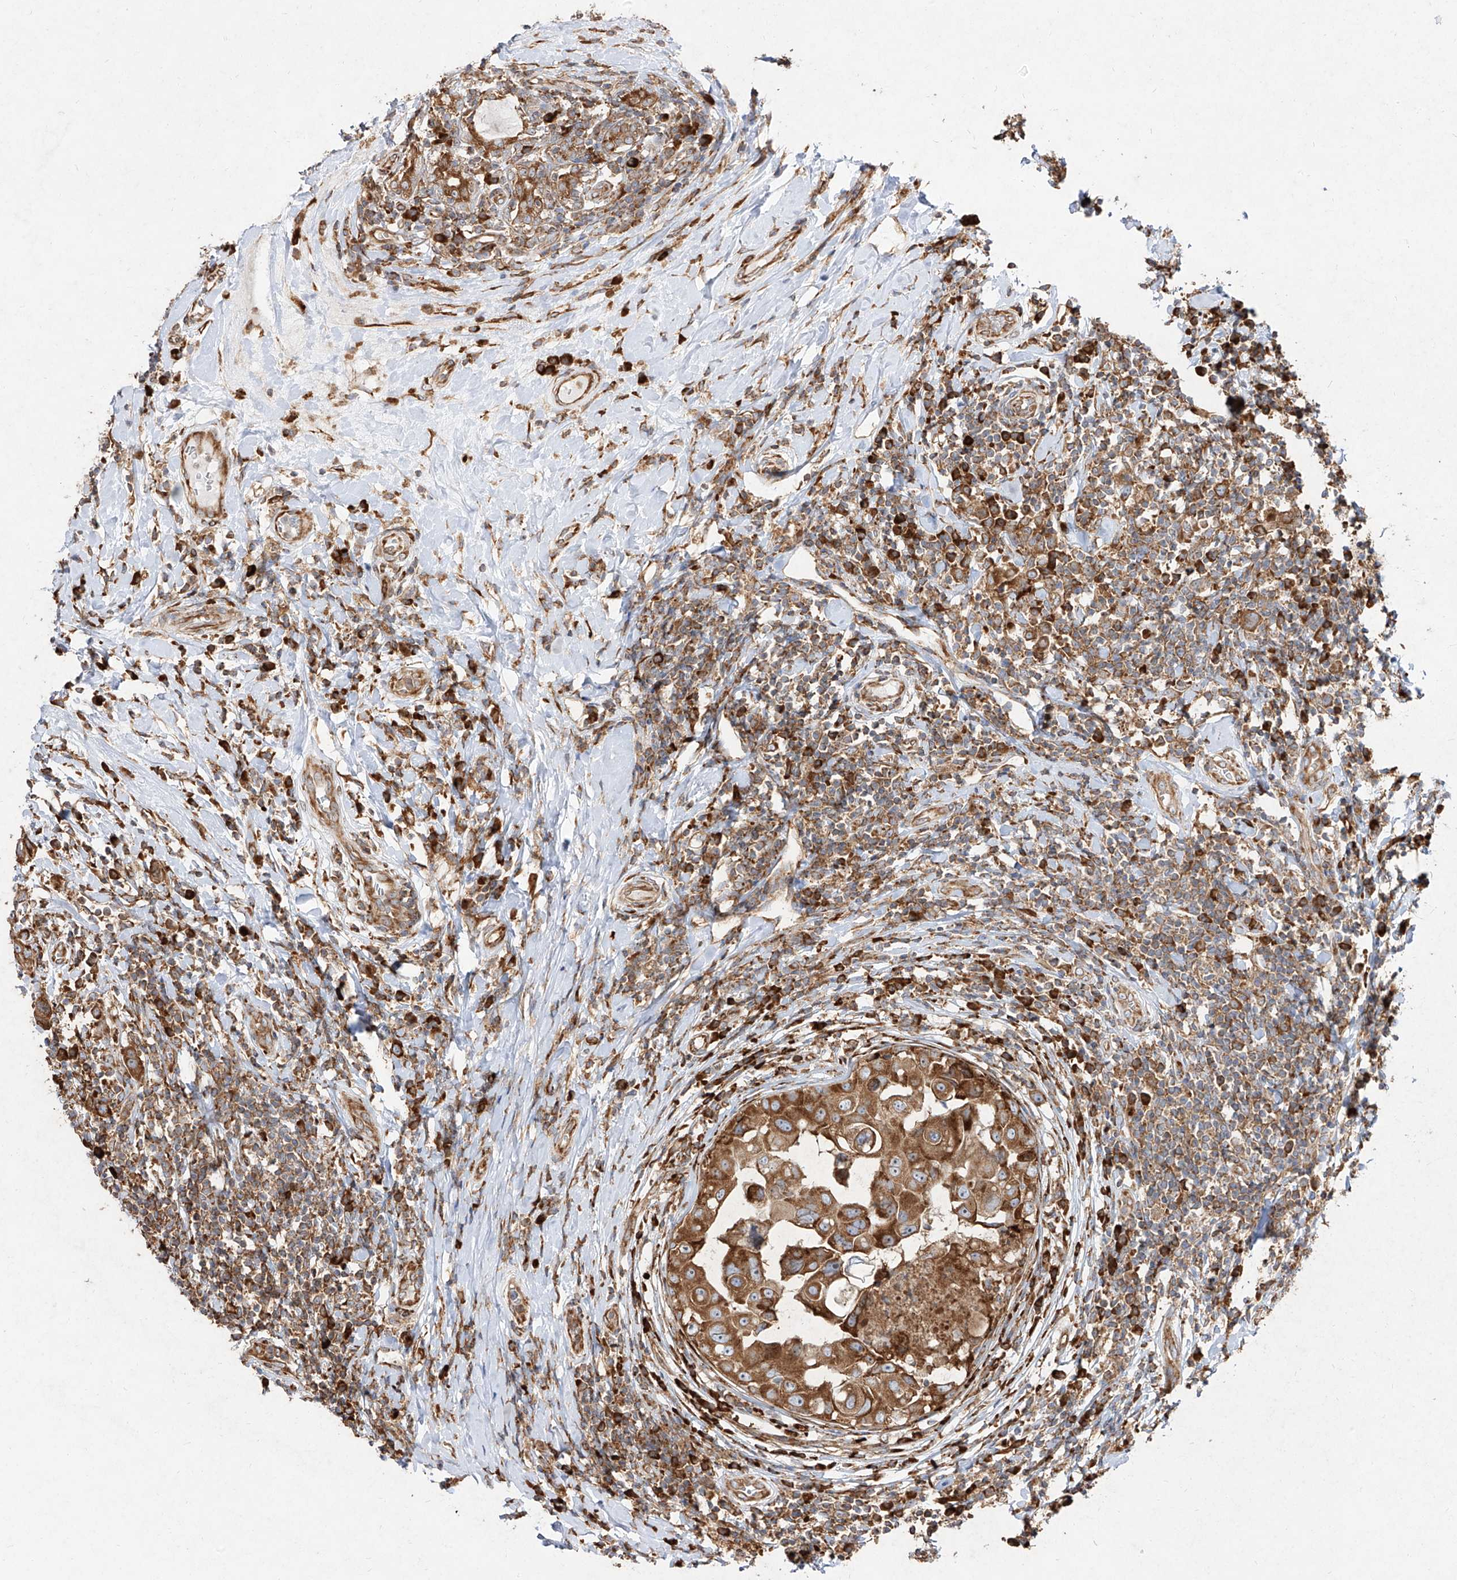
{"staining": {"intensity": "strong", "quantity": ">75%", "location": "cytoplasmic/membranous"}, "tissue": "breast cancer", "cell_type": "Tumor cells", "image_type": "cancer", "snomed": [{"axis": "morphology", "description": "Duct carcinoma"}, {"axis": "topography", "description": "Breast"}], "caption": "Human intraductal carcinoma (breast) stained with a protein marker shows strong staining in tumor cells.", "gene": "RPS25", "patient": {"sex": "female", "age": 27}}